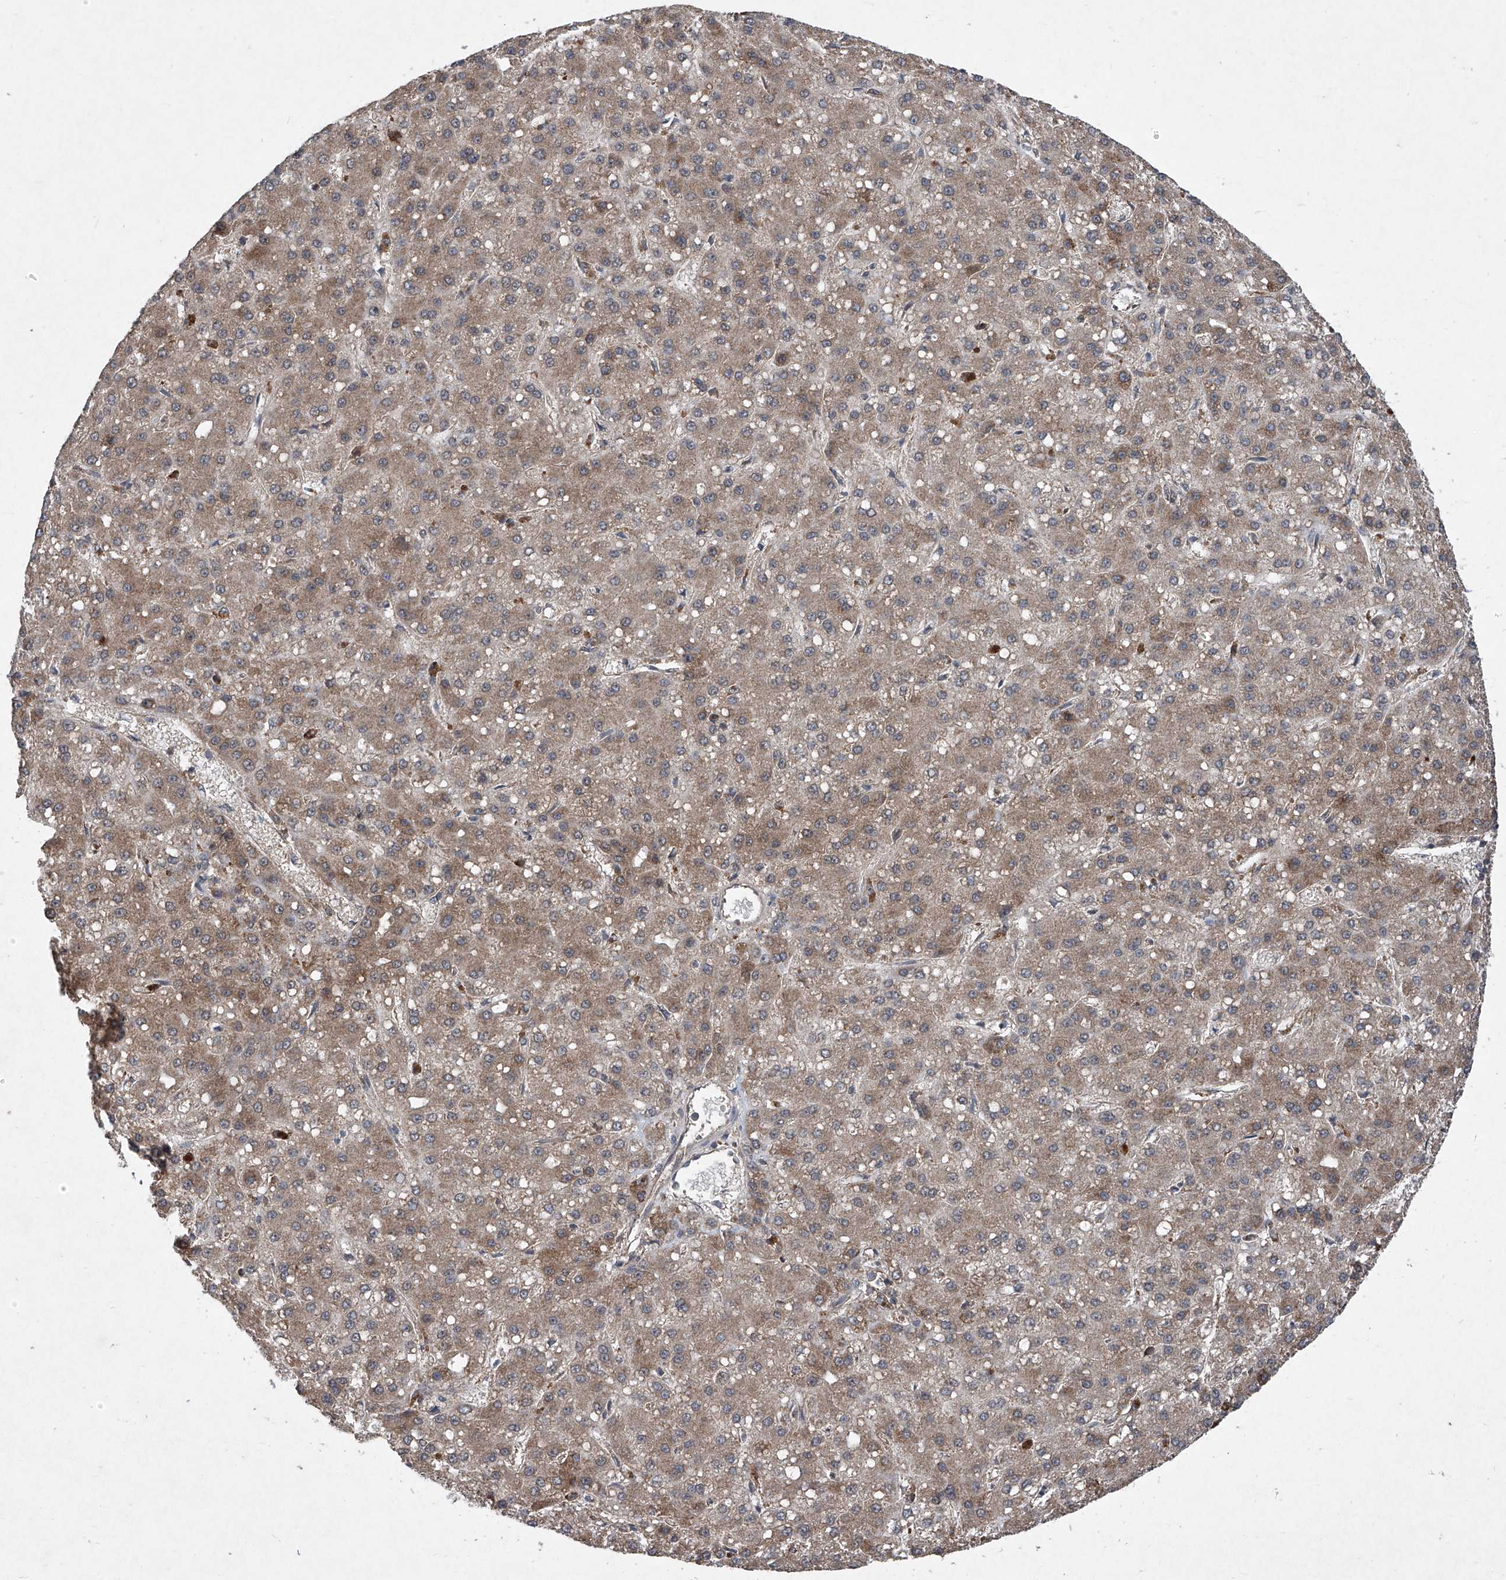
{"staining": {"intensity": "moderate", "quantity": ">75%", "location": "cytoplasmic/membranous"}, "tissue": "liver cancer", "cell_type": "Tumor cells", "image_type": "cancer", "snomed": [{"axis": "morphology", "description": "Carcinoma, Hepatocellular, NOS"}, {"axis": "topography", "description": "Liver"}], "caption": "Brown immunohistochemical staining in human liver hepatocellular carcinoma demonstrates moderate cytoplasmic/membranous staining in approximately >75% of tumor cells.", "gene": "SUMF2", "patient": {"sex": "male", "age": 67}}